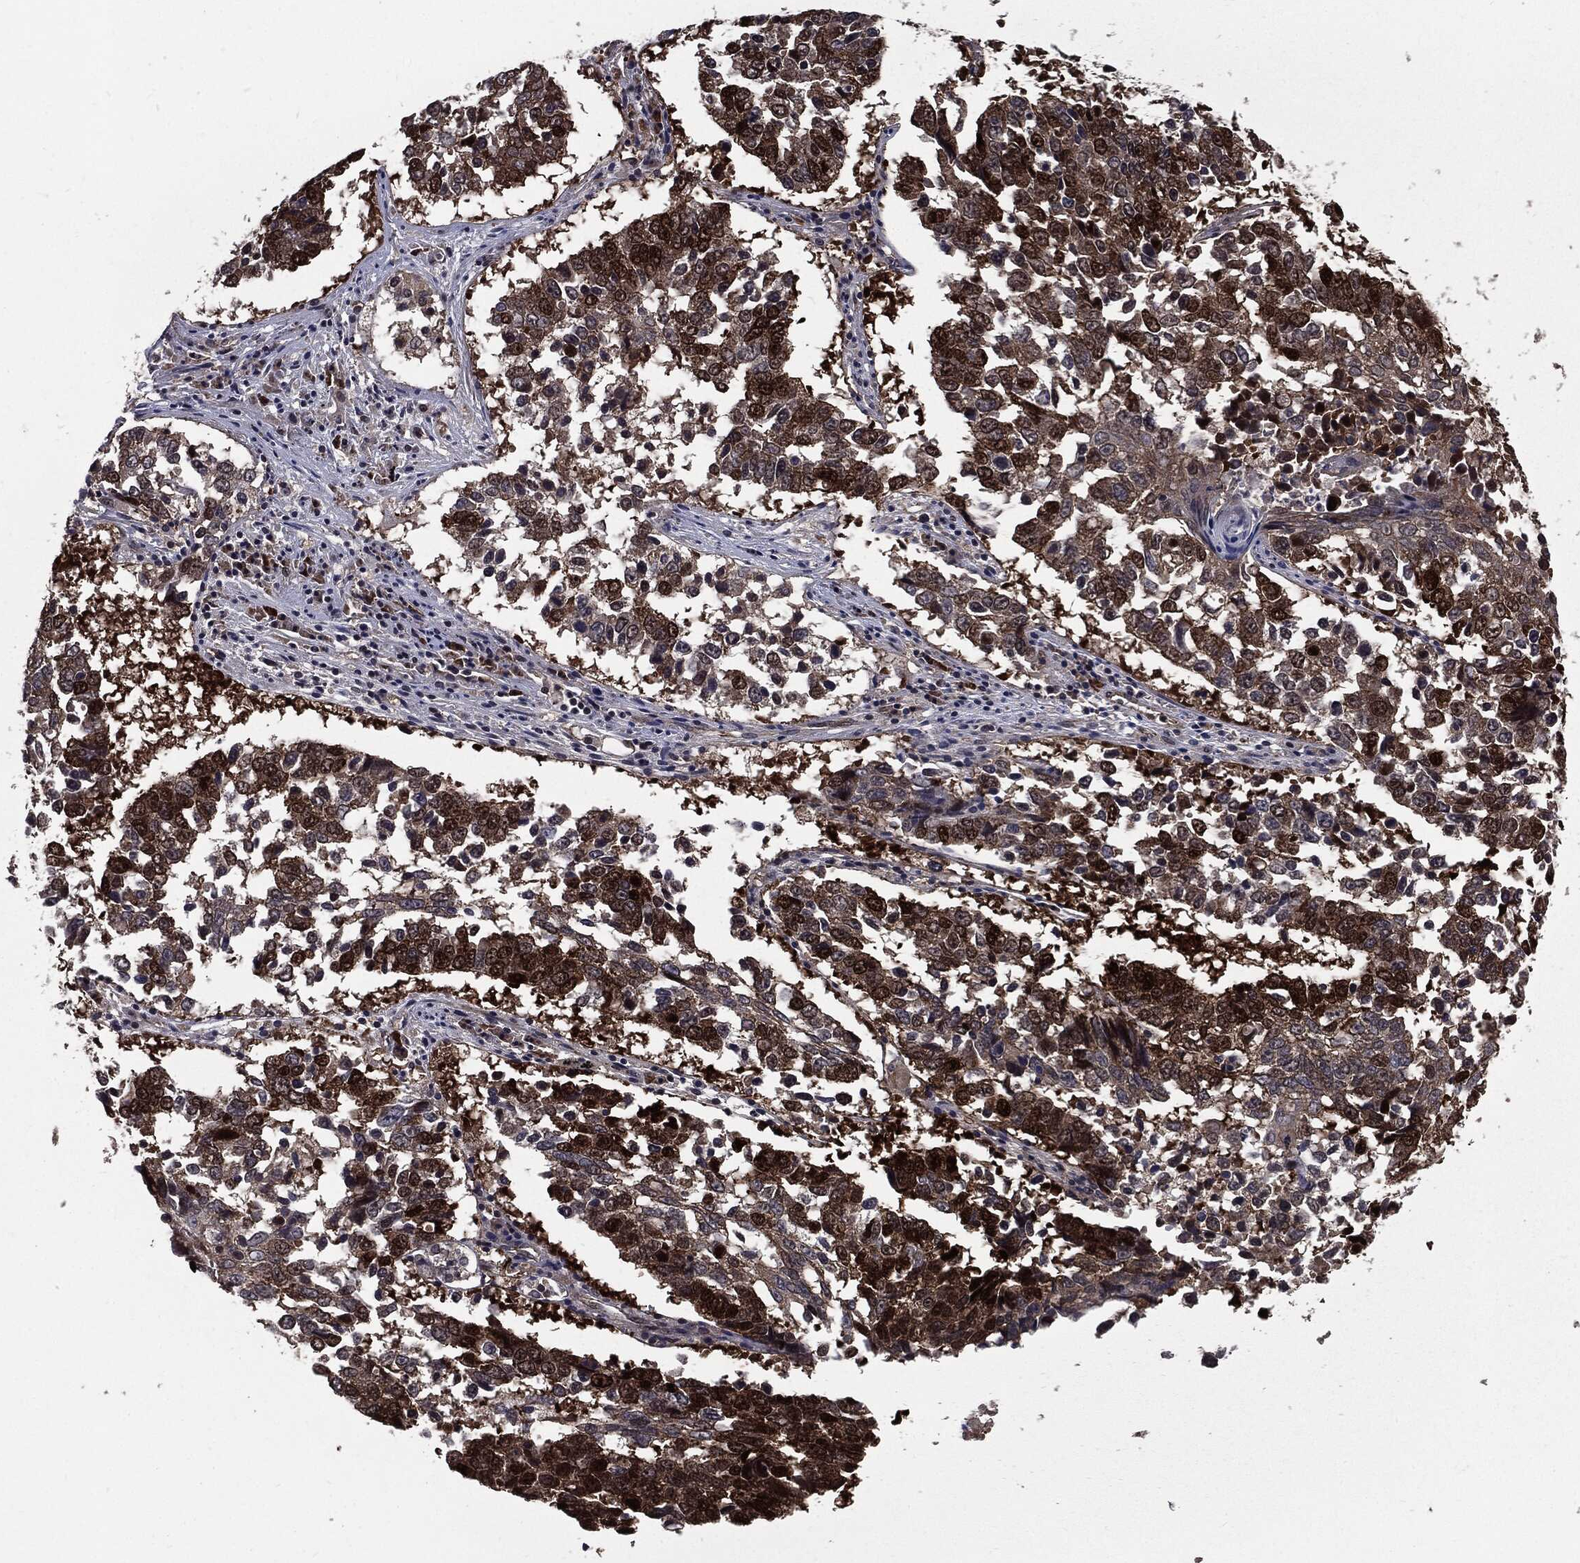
{"staining": {"intensity": "strong", "quantity": "25%-75%", "location": "cytoplasmic/membranous,nuclear"}, "tissue": "lung cancer", "cell_type": "Tumor cells", "image_type": "cancer", "snomed": [{"axis": "morphology", "description": "Squamous cell carcinoma, NOS"}, {"axis": "topography", "description": "Lung"}], "caption": "This micrograph shows lung cancer (squamous cell carcinoma) stained with immunohistochemistry (IHC) to label a protein in brown. The cytoplasmic/membranous and nuclear of tumor cells show strong positivity for the protein. Nuclei are counter-stained blue.", "gene": "PTPA", "patient": {"sex": "male", "age": 82}}